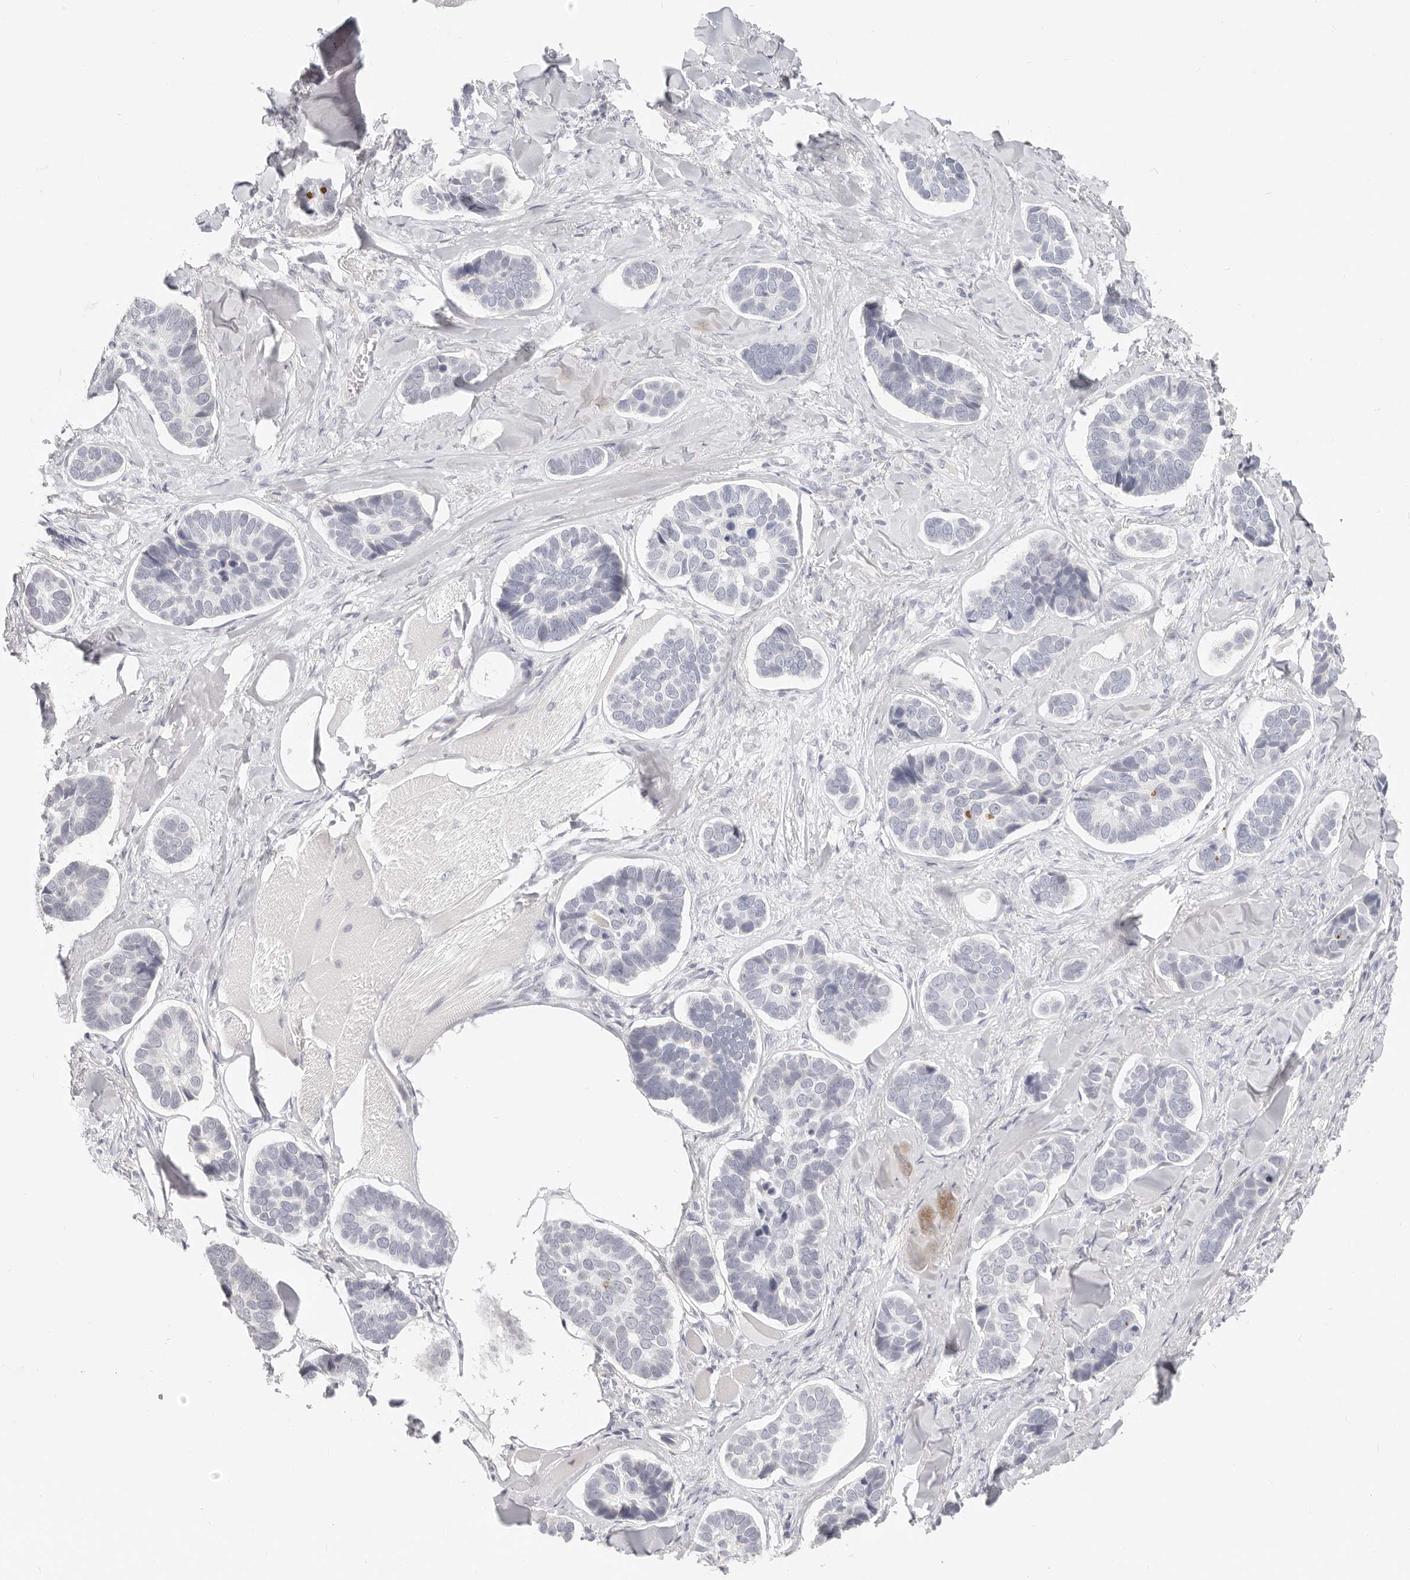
{"staining": {"intensity": "negative", "quantity": "none", "location": "none"}, "tissue": "skin cancer", "cell_type": "Tumor cells", "image_type": "cancer", "snomed": [{"axis": "morphology", "description": "Basal cell carcinoma"}, {"axis": "topography", "description": "Skin"}], "caption": "A high-resolution photomicrograph shows IHC staining of skin cancer (basal cell carcinoma), which shows no significant staining in tumor cells. Nuclei are stained in blue.", "gene": "ASCL1", "patient": {"sex": "male", "age": 62}}